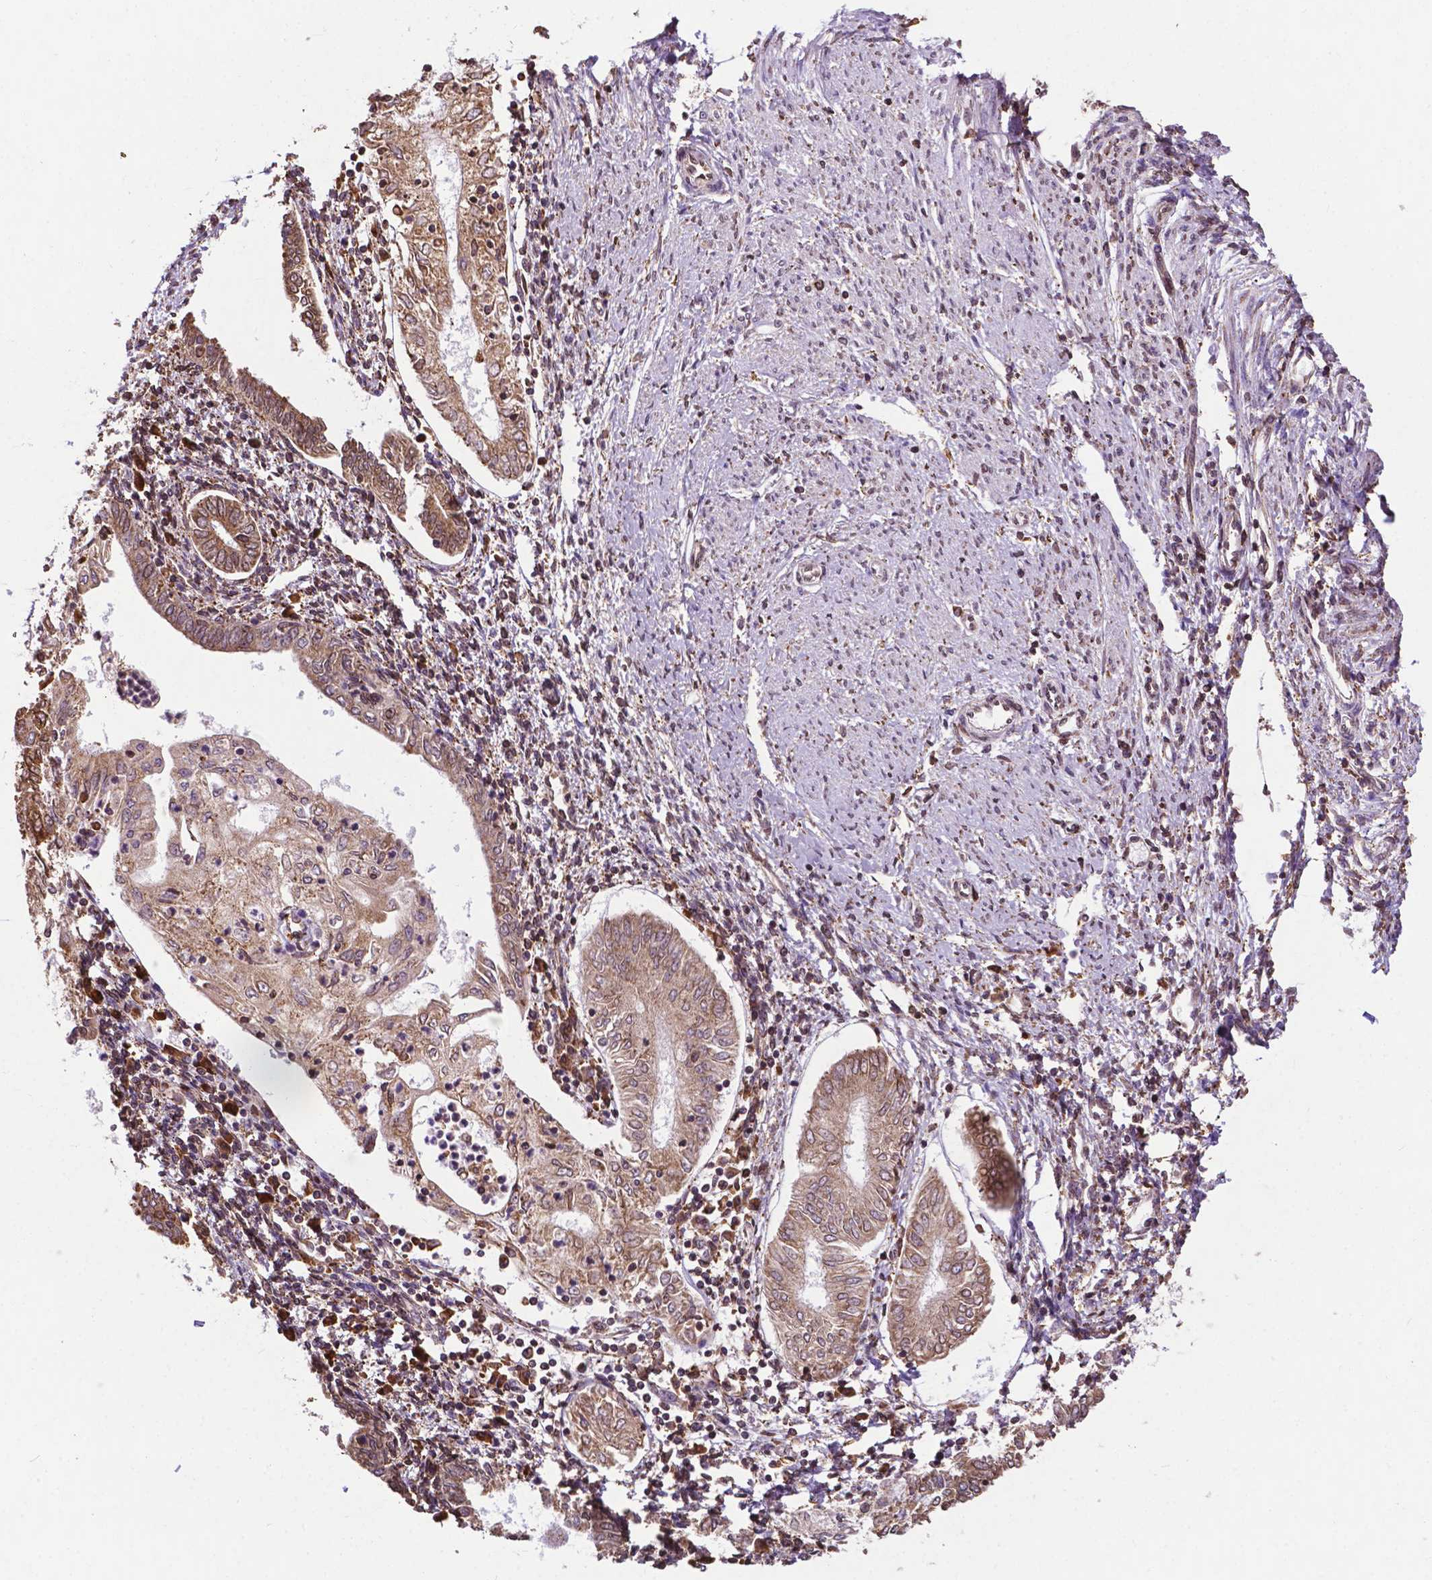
{"staining": {"intensity": "moderate", "quantity": "25%-75%", "location": "cytoplasmic/membranous"}, "tissue": "endometrial cancer", "cell_type": "Tumor cells", "image_type": "cancer", "snomed": [{"axis": "morphology", "description": "Adenocarcinoma, NOS"}, {"axis": "topography", "description": "Endometrium"}], "caption": "Brown immunohistochemical staining in human adenocarcinoma (endometrial) exhibits moderate cytoplasmic/membranous expression in about 25%-75% of tumor cells. (Stains: DAB (3,3'-diaminobenzidine) in brown, nuclei in blue, Microscopy: brightfield microscopy at high magnification).", "gene": "GANAB", "patient": {"sex": "female", "age": 68}}